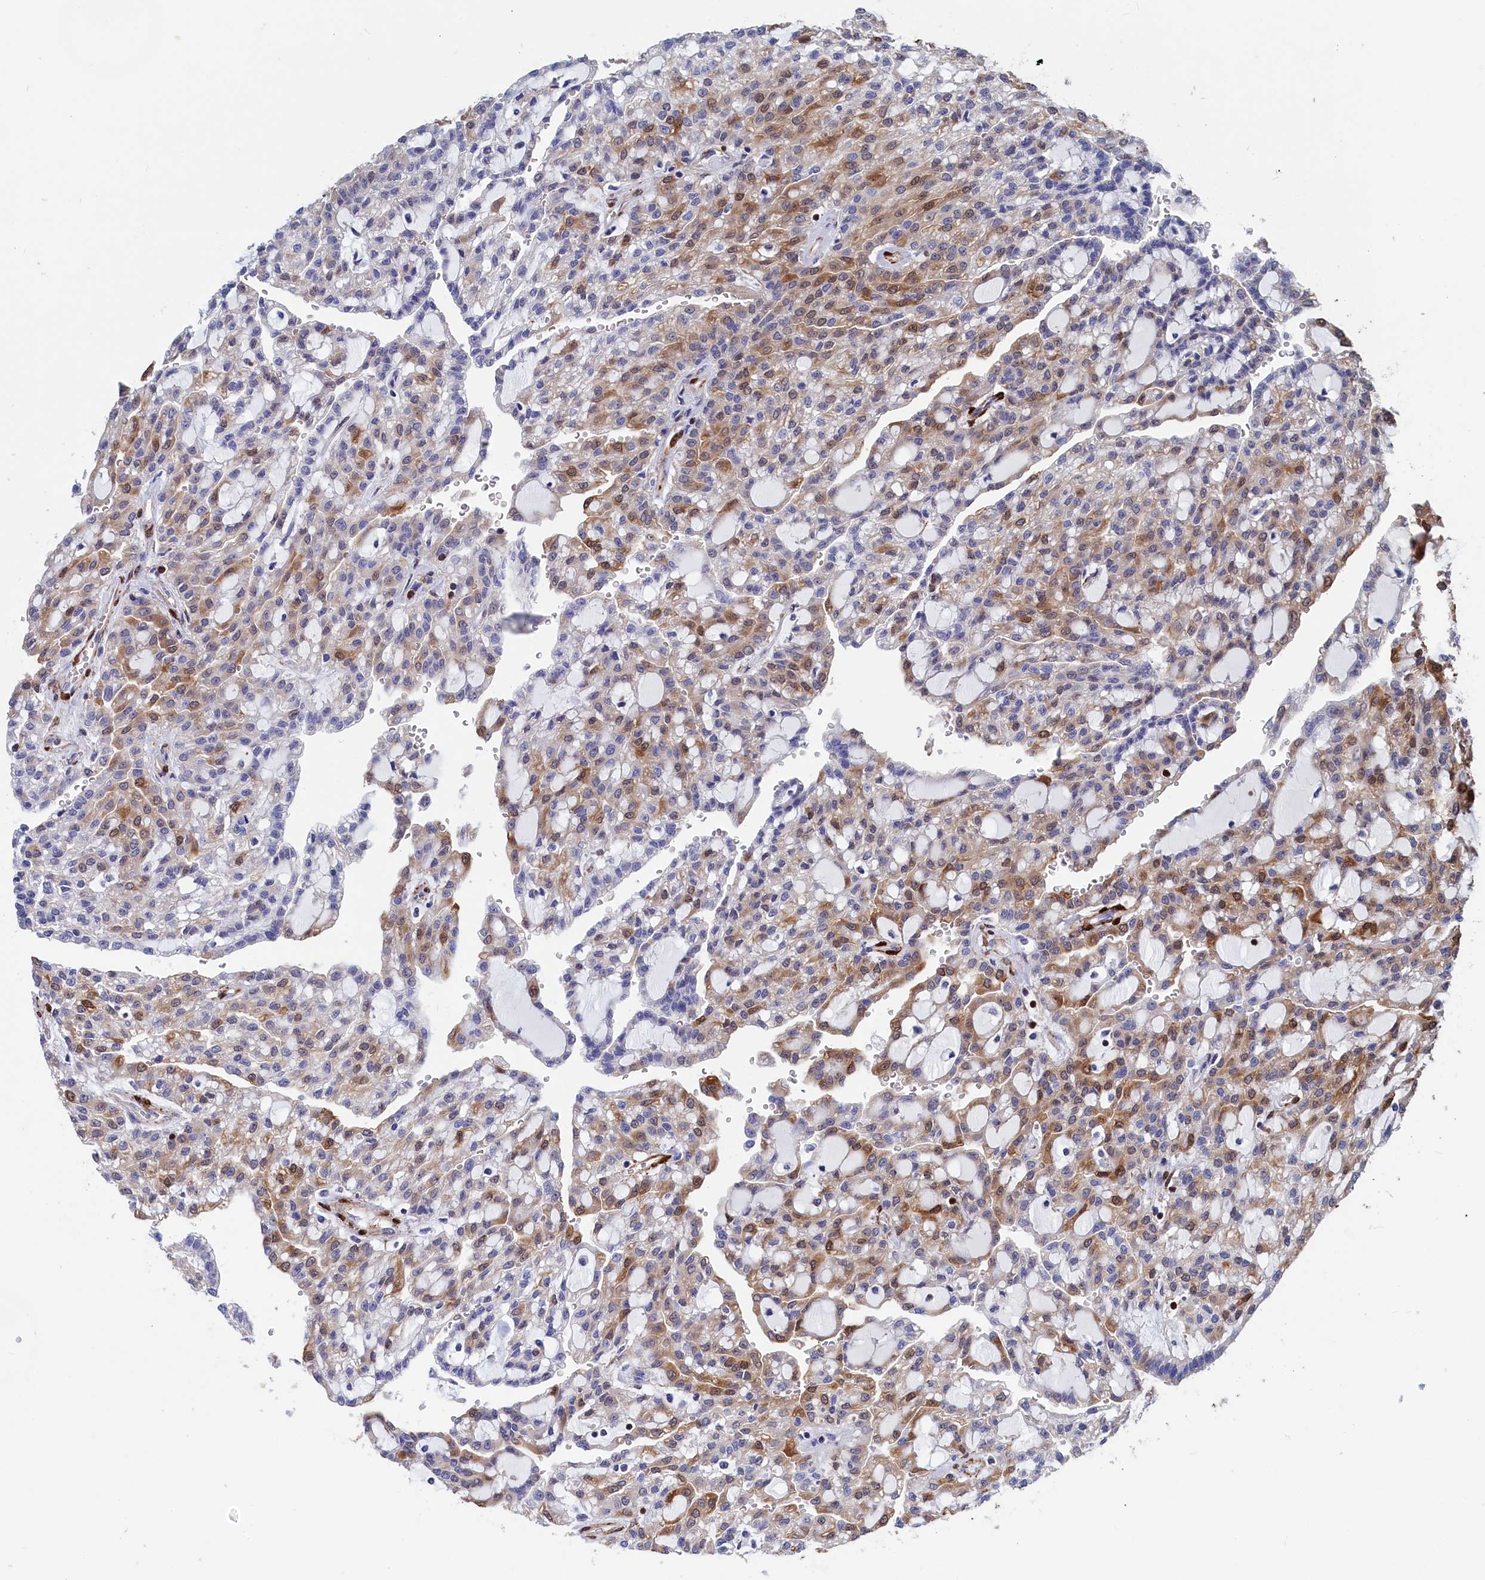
{"staining": {"intensity": "moderate", "quantity": "25%-75%", "location": "cytoplasmic/membranous,nuclear"}, "tissue": "renal cancer", "cell_type": "Tumor cells", "image_type": "cancer", "snomed": [{"axis": "morphology", "description": "Adenocarcinoma, NOS"}, {"axis": "topography", "description": "Kidney"}], "caption": "An immunohistochemistry micrograph of neoplastic tissue is shown. Protein staining in brown highlights moderate cytoplasmic/membranous and nuclear positivity in renal cancer within tumor cells.", "gene": "CRIP1", "patient": {"sex": "male", "age": 63}}